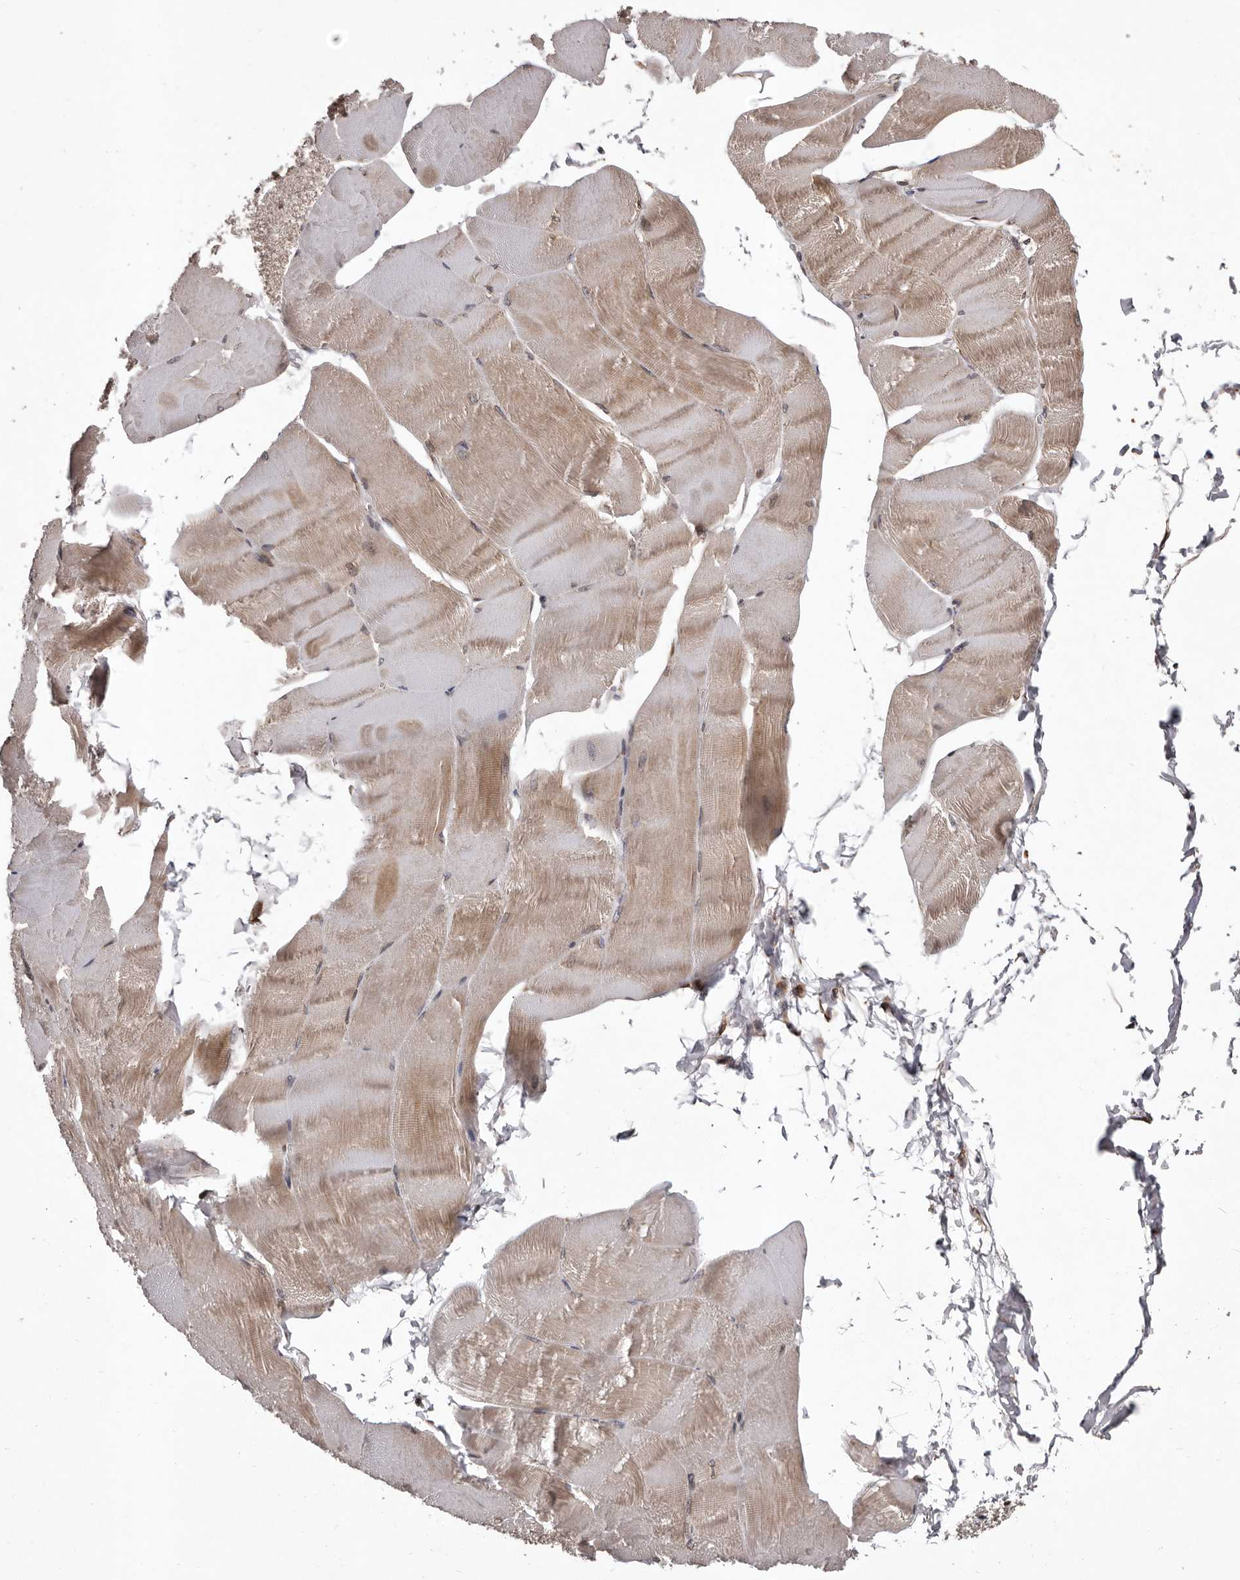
{"staining": {"intensity": "moderate", "quantity": ">75%", "location": "cytoplasmic/membranous"}, "tissue": "skeletal muscle", "cell_type": "Myocytes", "image_type": "normal", "snomed": [{"axis": "morphology", "description": "Normal tissue, NOS"}, {"axis": "morphology", "description": "Basal cell carcinoma"}, {"axis": "topography", "description": "Skeletal muscle"}], "caption": "Myocytes display medium levels of moderate cytoplasmic/membranous positivity in approximately >75% of cells in unremarkable human skeletal muscle.", "gene": "GADD45B", "patient": {"sex": "female", "age": 64}}